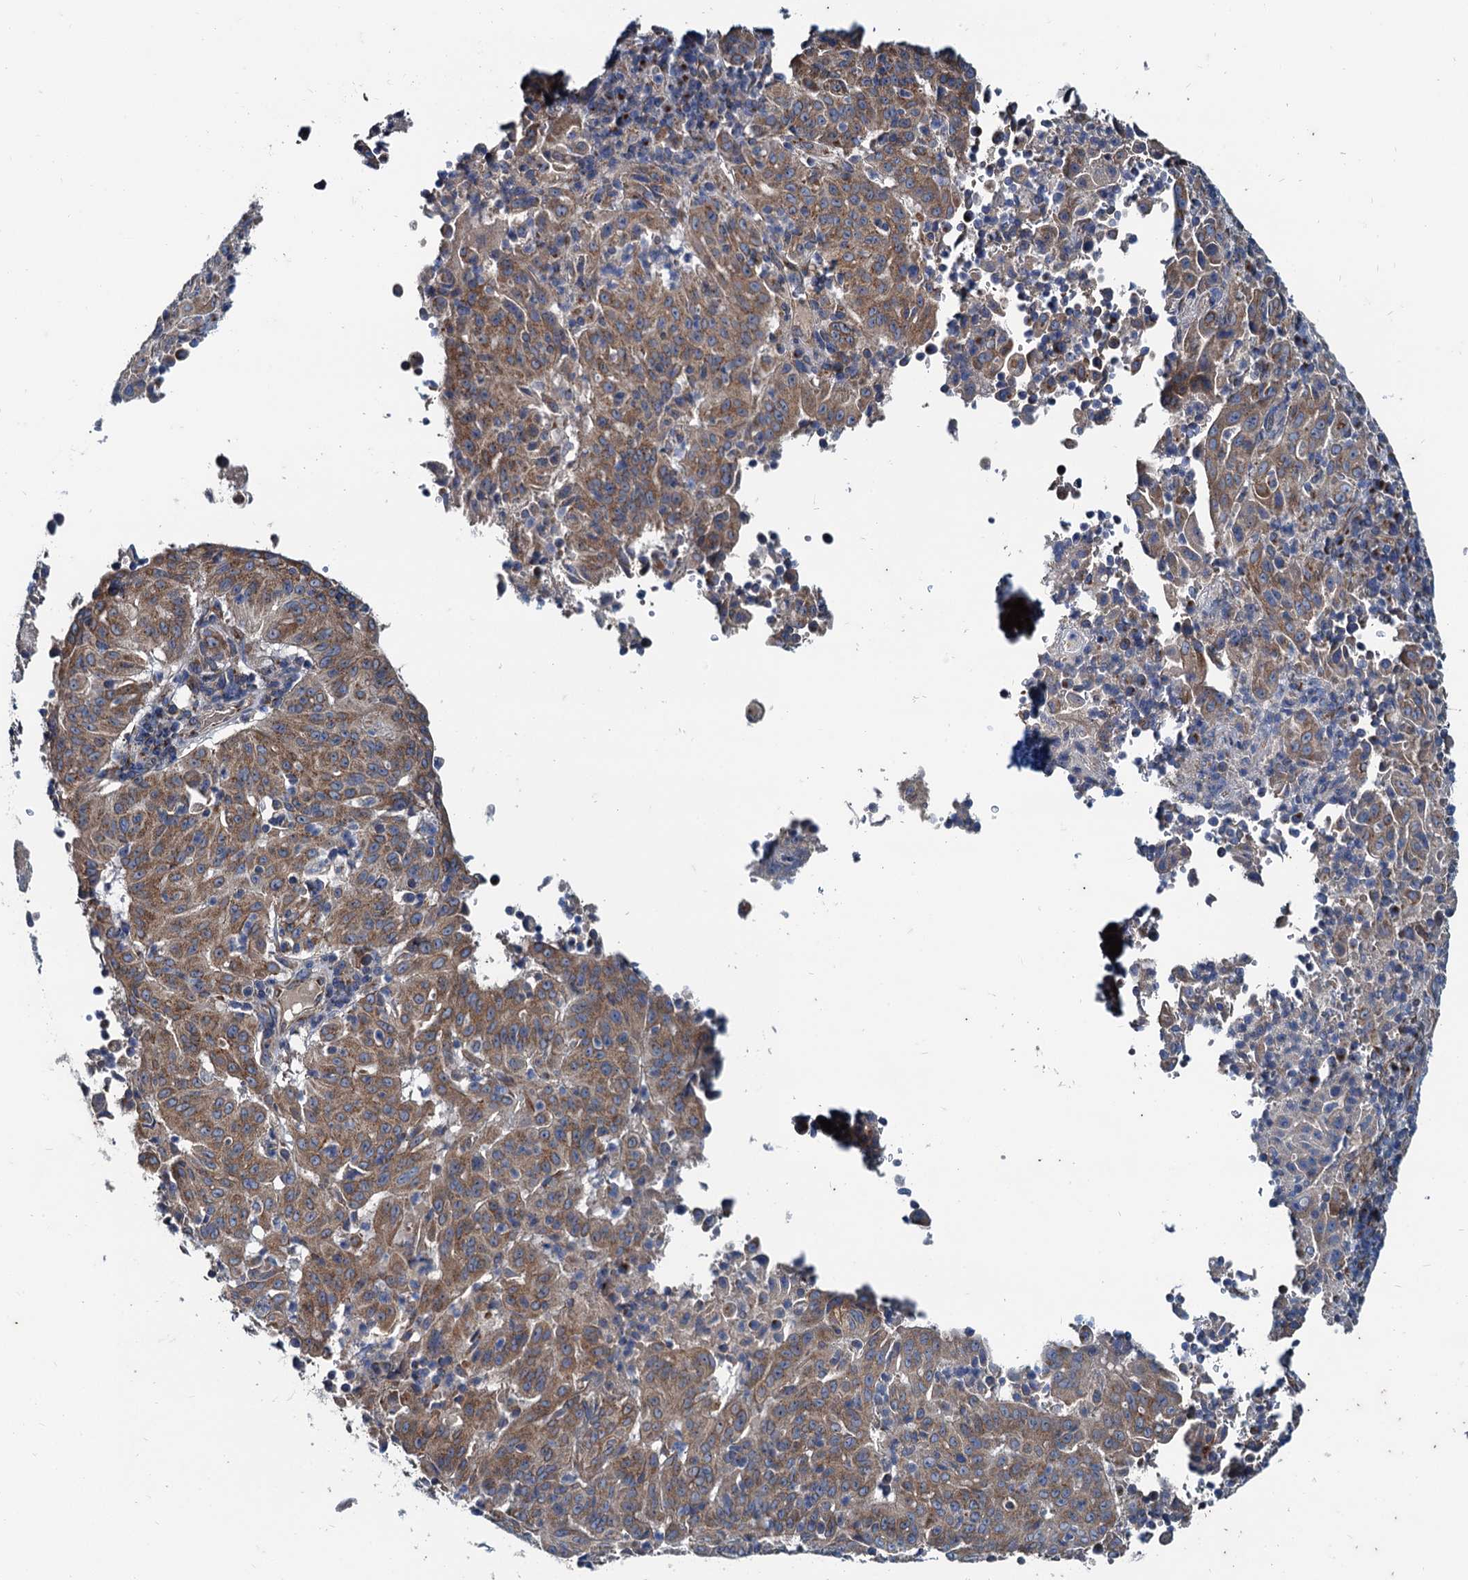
{"staining": {"intensity": "moderate", "quantity": ">75%", "location": "cytoplasmic/membranous"}, "tissue": "pancreatic cancer", "cell_type": "Tumor cells", "image_type": "cancer", "snomed": [{"axis": "morphology", "description": "Adenocarcinoma, NOS"}, {"axis": "topography", "description": "Pancreas"}], "caption": "The histopathology image demonstrates immunohistochemical staining of pancreatic cancer. There is moderate cytoplasmic/membranous positivity is identified in about >75% of tumor cells.", "gene": "NGRN", "patient": {"sex": "male", "age": 51}}